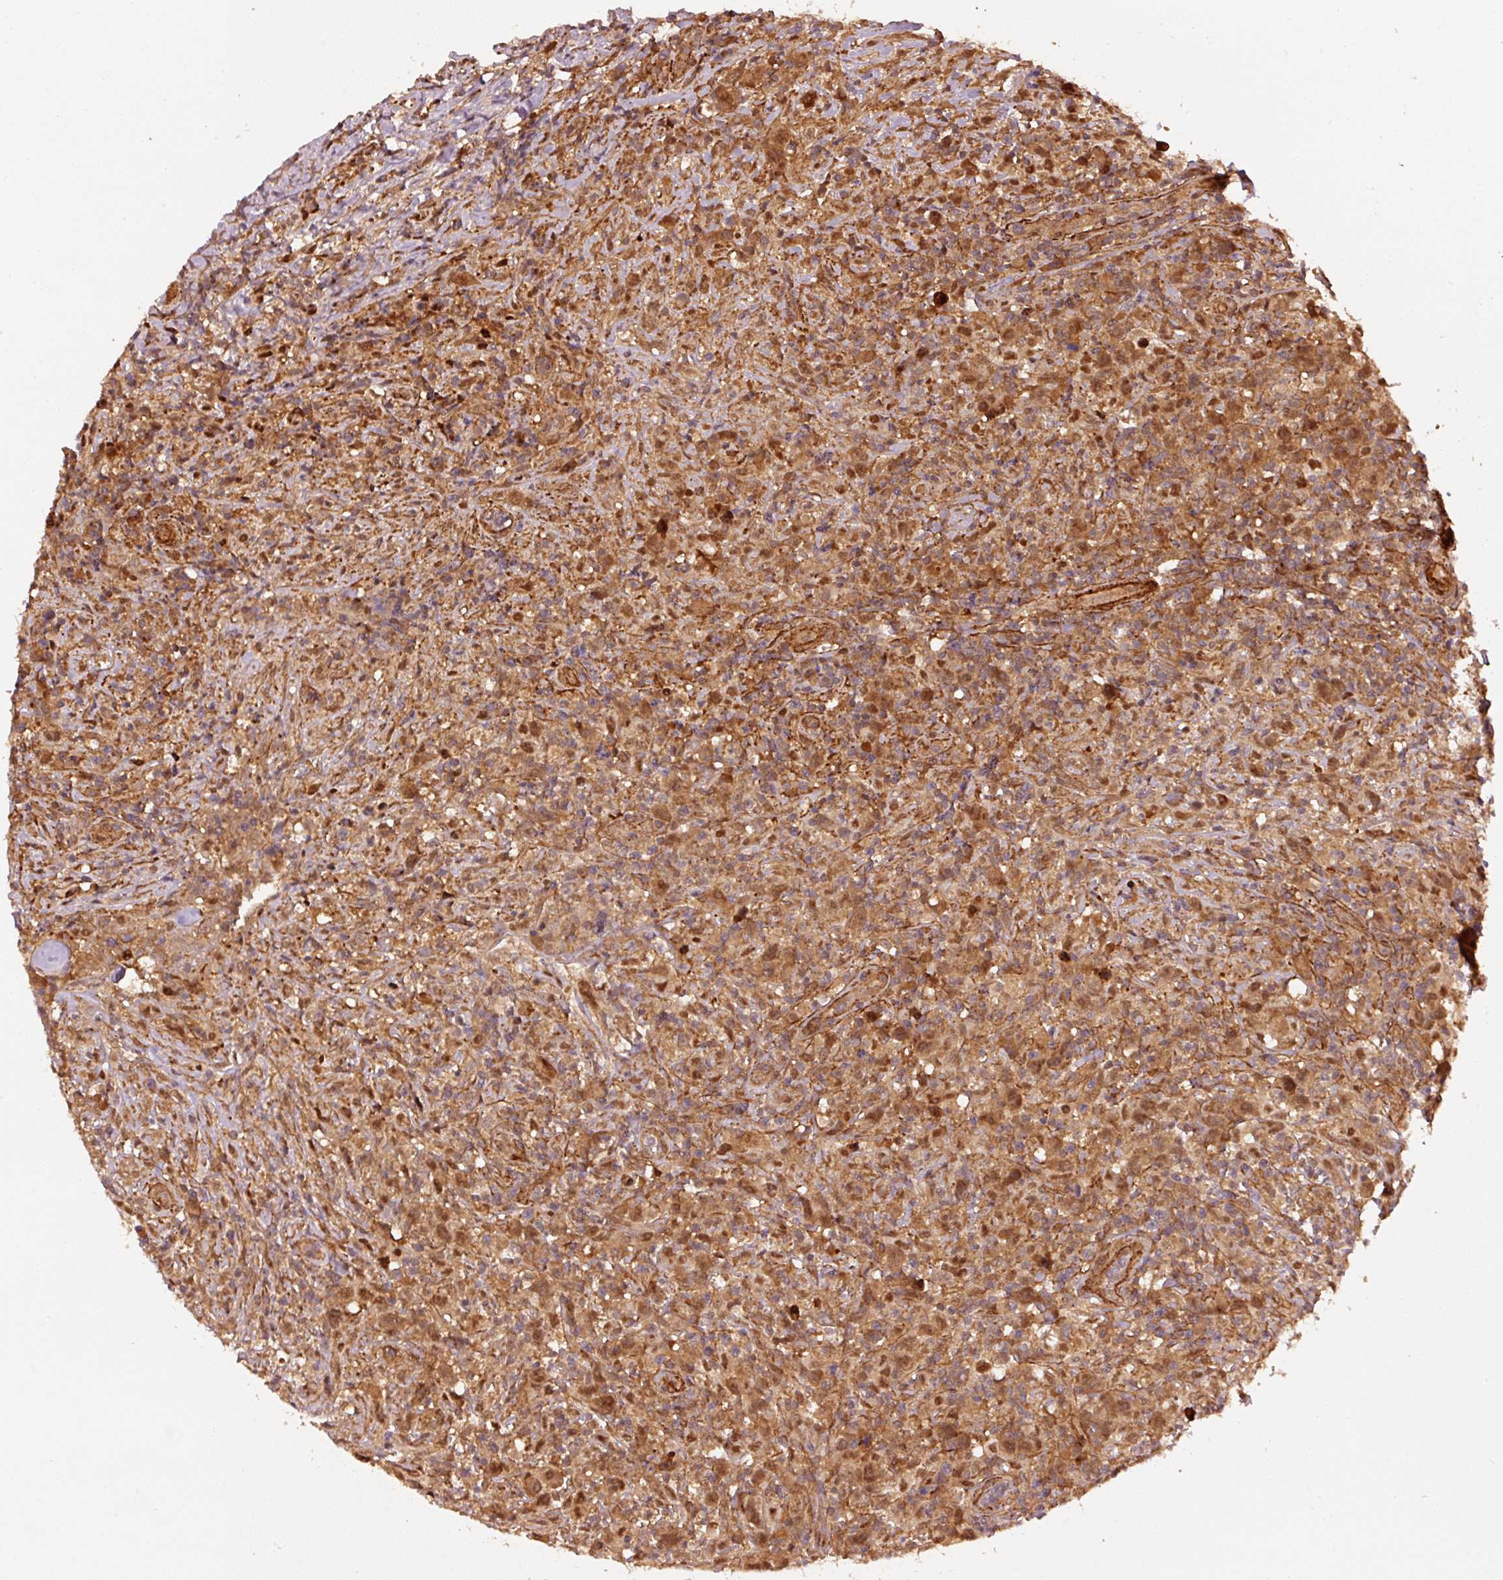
{"staining": {"intensity": "moderate", "quantity": ">75%", "location": "cytoplasmic/membranous"}, "tissue": "lymphoma", "cell_type": "Tumor cells", "image_type": "cancer", "snomed": [{"axis": "morphology", "description": "Hodgkin's disease, NOS"}, {"axis": "topography", "description": "Lymph node"}], "caption": "About >75% of tumor cells in human lymphoma show moderate cytoplasmic/membranous protein expression as visualized by brown immunohistochemical staining.", "gene": "PSMD1", "patient": {"sex": "female", "age": 18}}